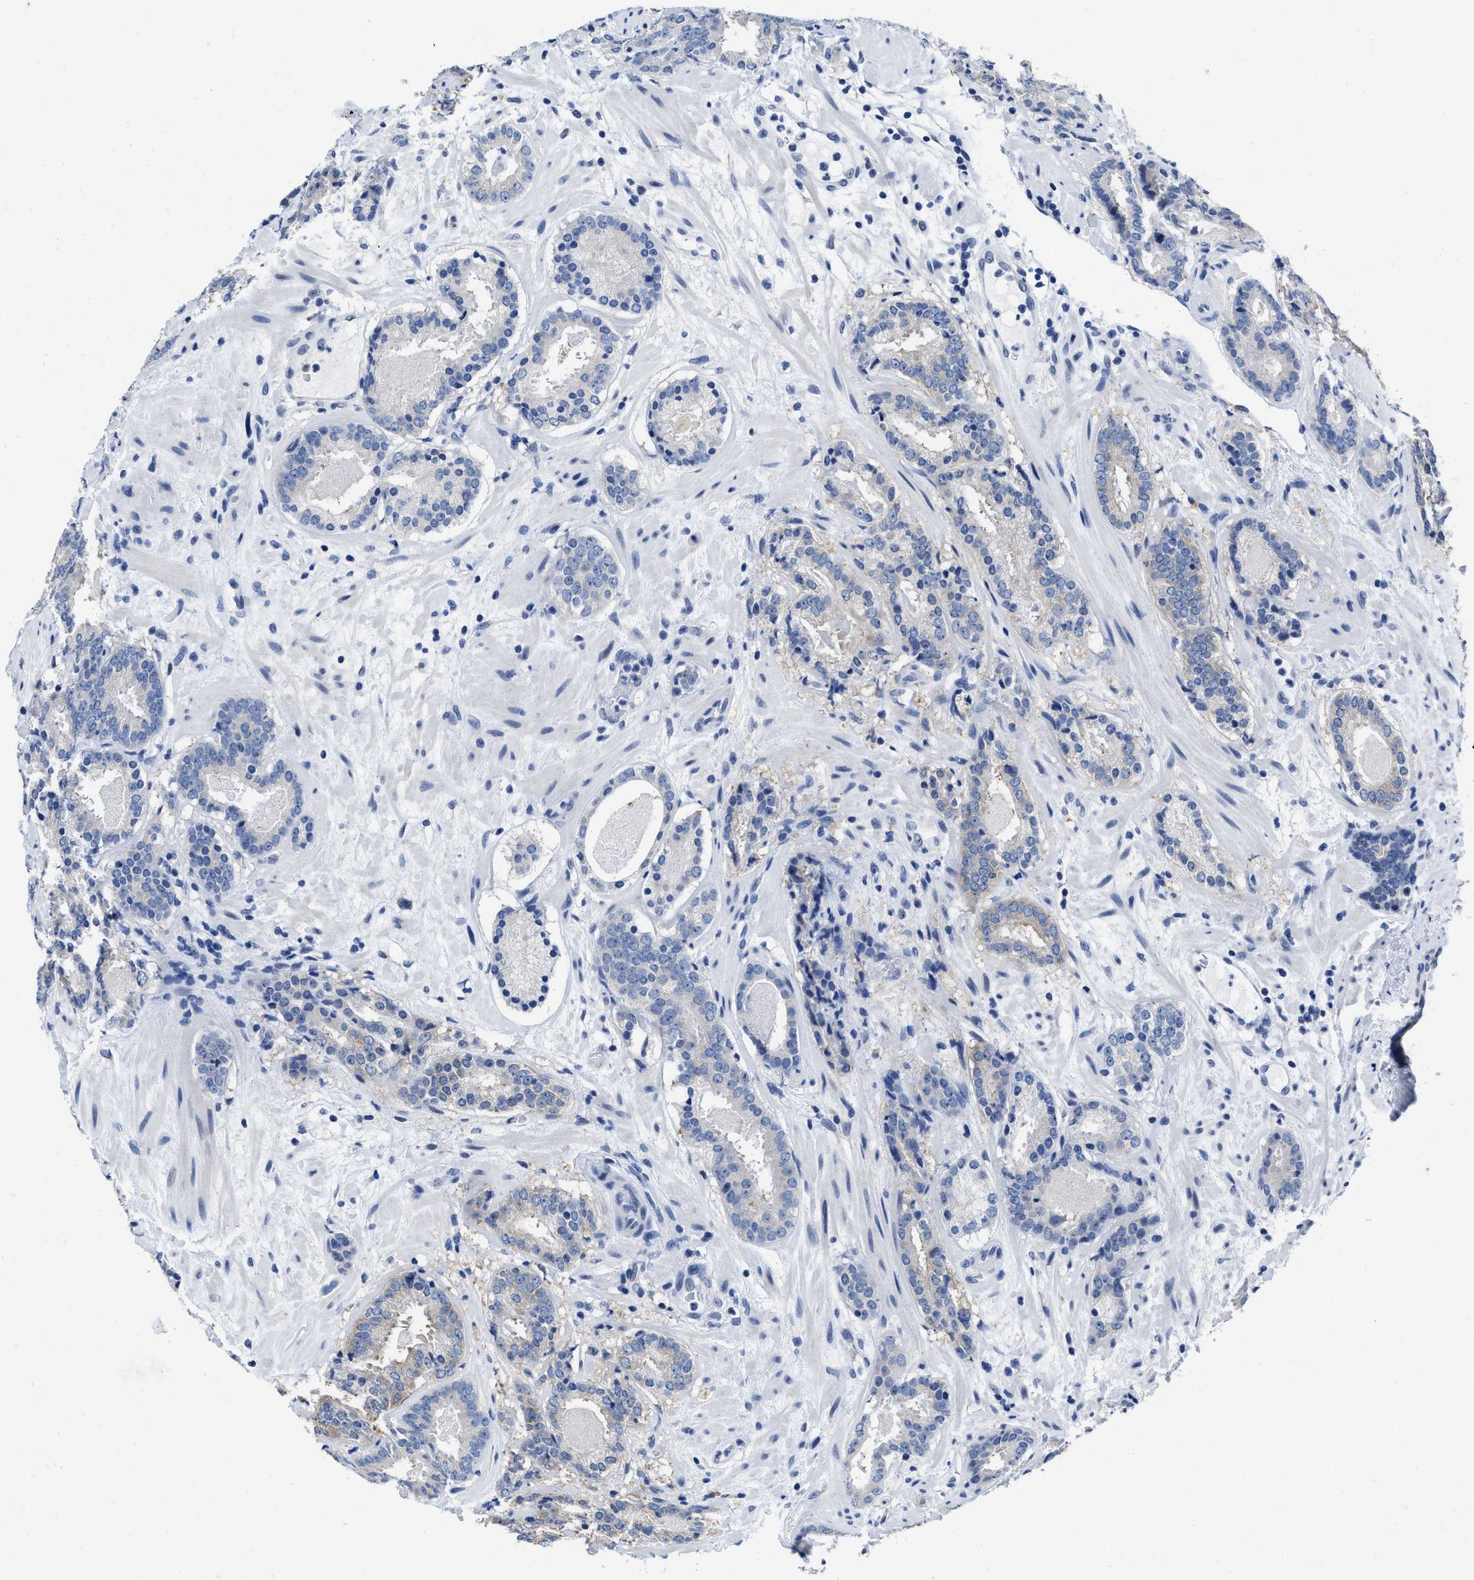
{"staining": {"intensity": "negative", "quantity": "none", "location": "none"}, "tissue": "prostate cancer", "cell_type": "Tumor cells", "image_type": "cancer", "snomed": [{"axis": "morphology", "description": "Adenocarcinoma, Low grade"}, {"axis": "topography", "description": "Prostate"}], "caption": "The image reveals no staining of tumor cells in prostate low-grade adenocarcinoma.", "gene": "HOOK1", "patient": {"sex": "male", "age": 69}}